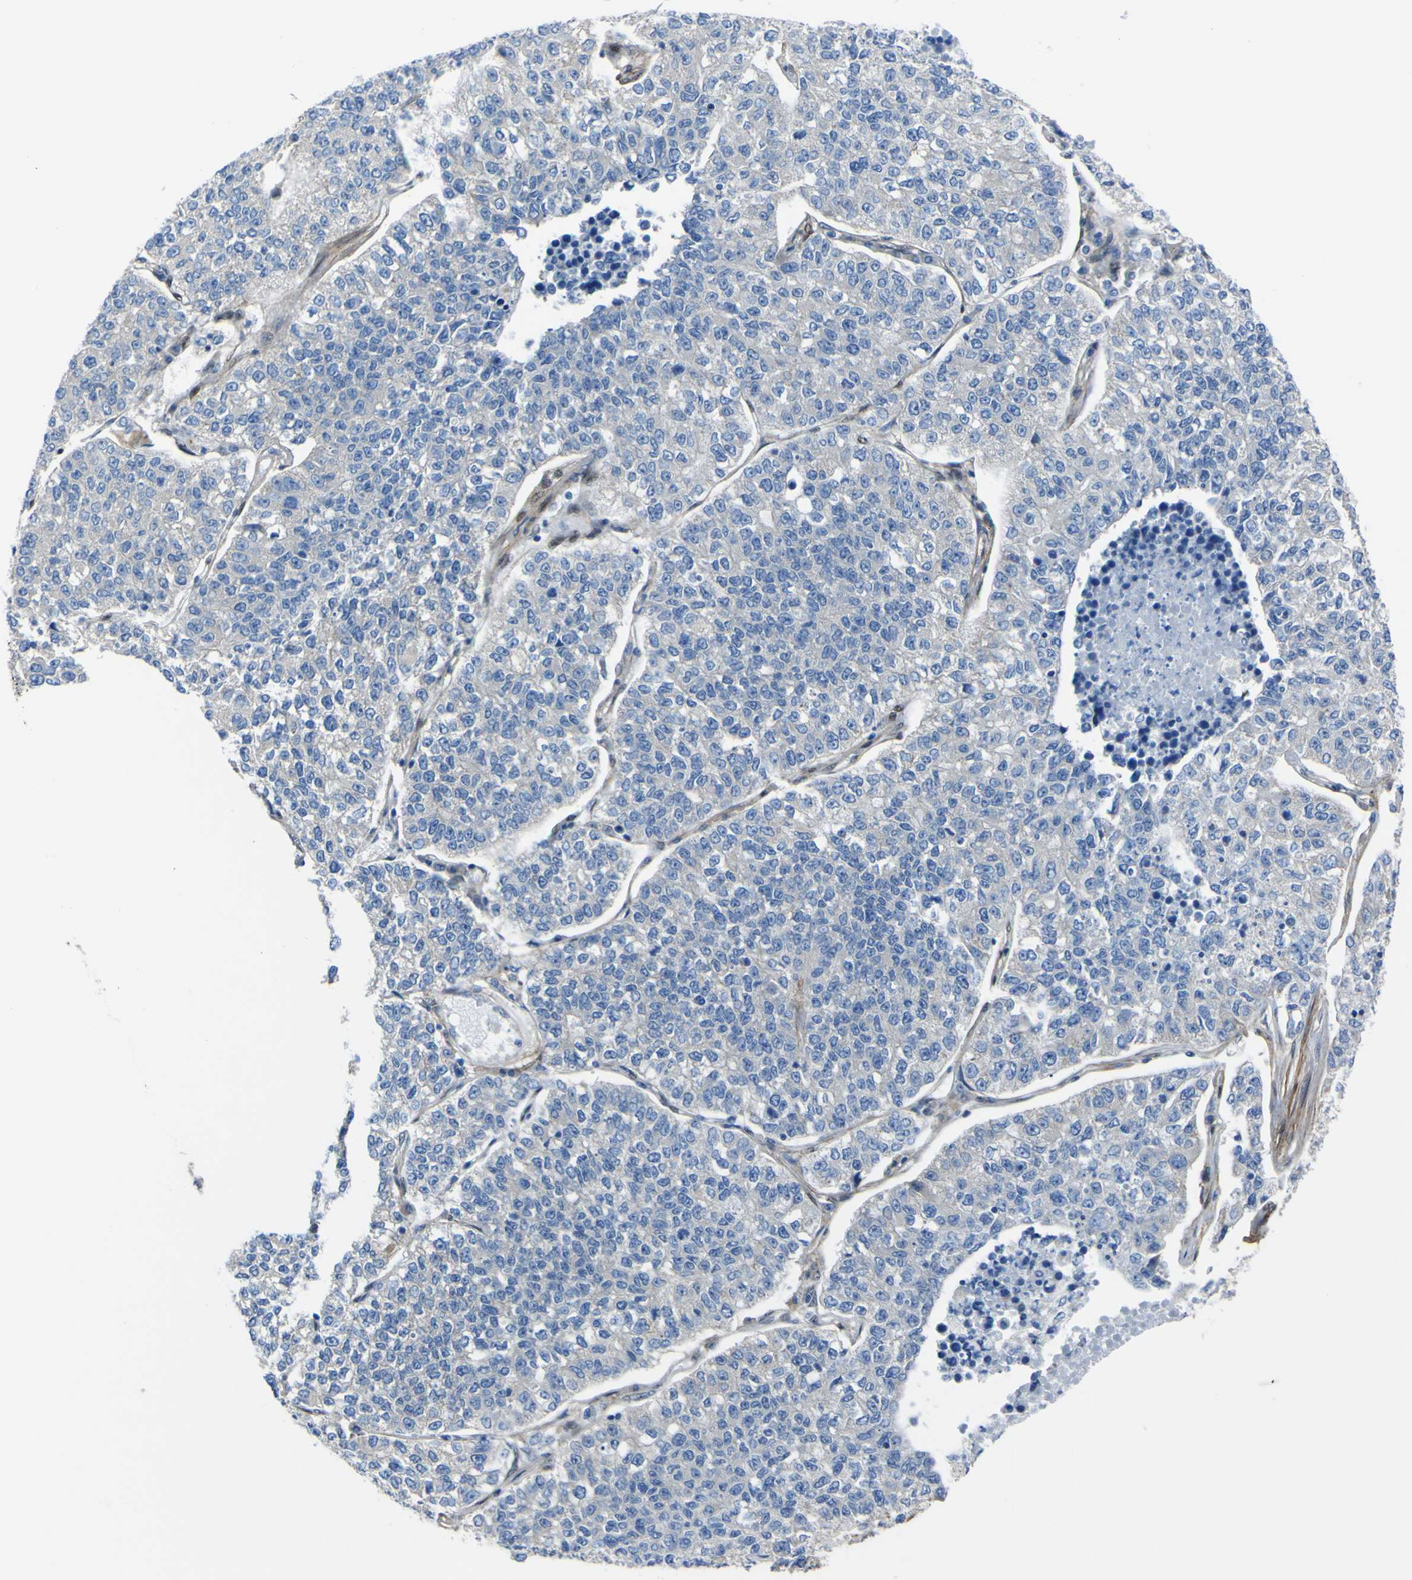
{"staining": {"intensity": "negative", "quantity": "none", "location": "none"}, "tissue": "lung cancer", "cell_type": "Tumor cells", "image_type": "cancer", "snomed": [{"axis": "morphology", "description": "Adenocarcinoma, NOS"}, {"axis": "topography", "description": "Lung"}], "caption": "High magnification brightfield microscopy of adenocarcinoma (lung) stained with DAB (brown) and counterstained with hematoxylin (blue): tumor cells show no significant positivity.", "gene": "LRRN1", "patient": {"sex": "male", "age": 49}}